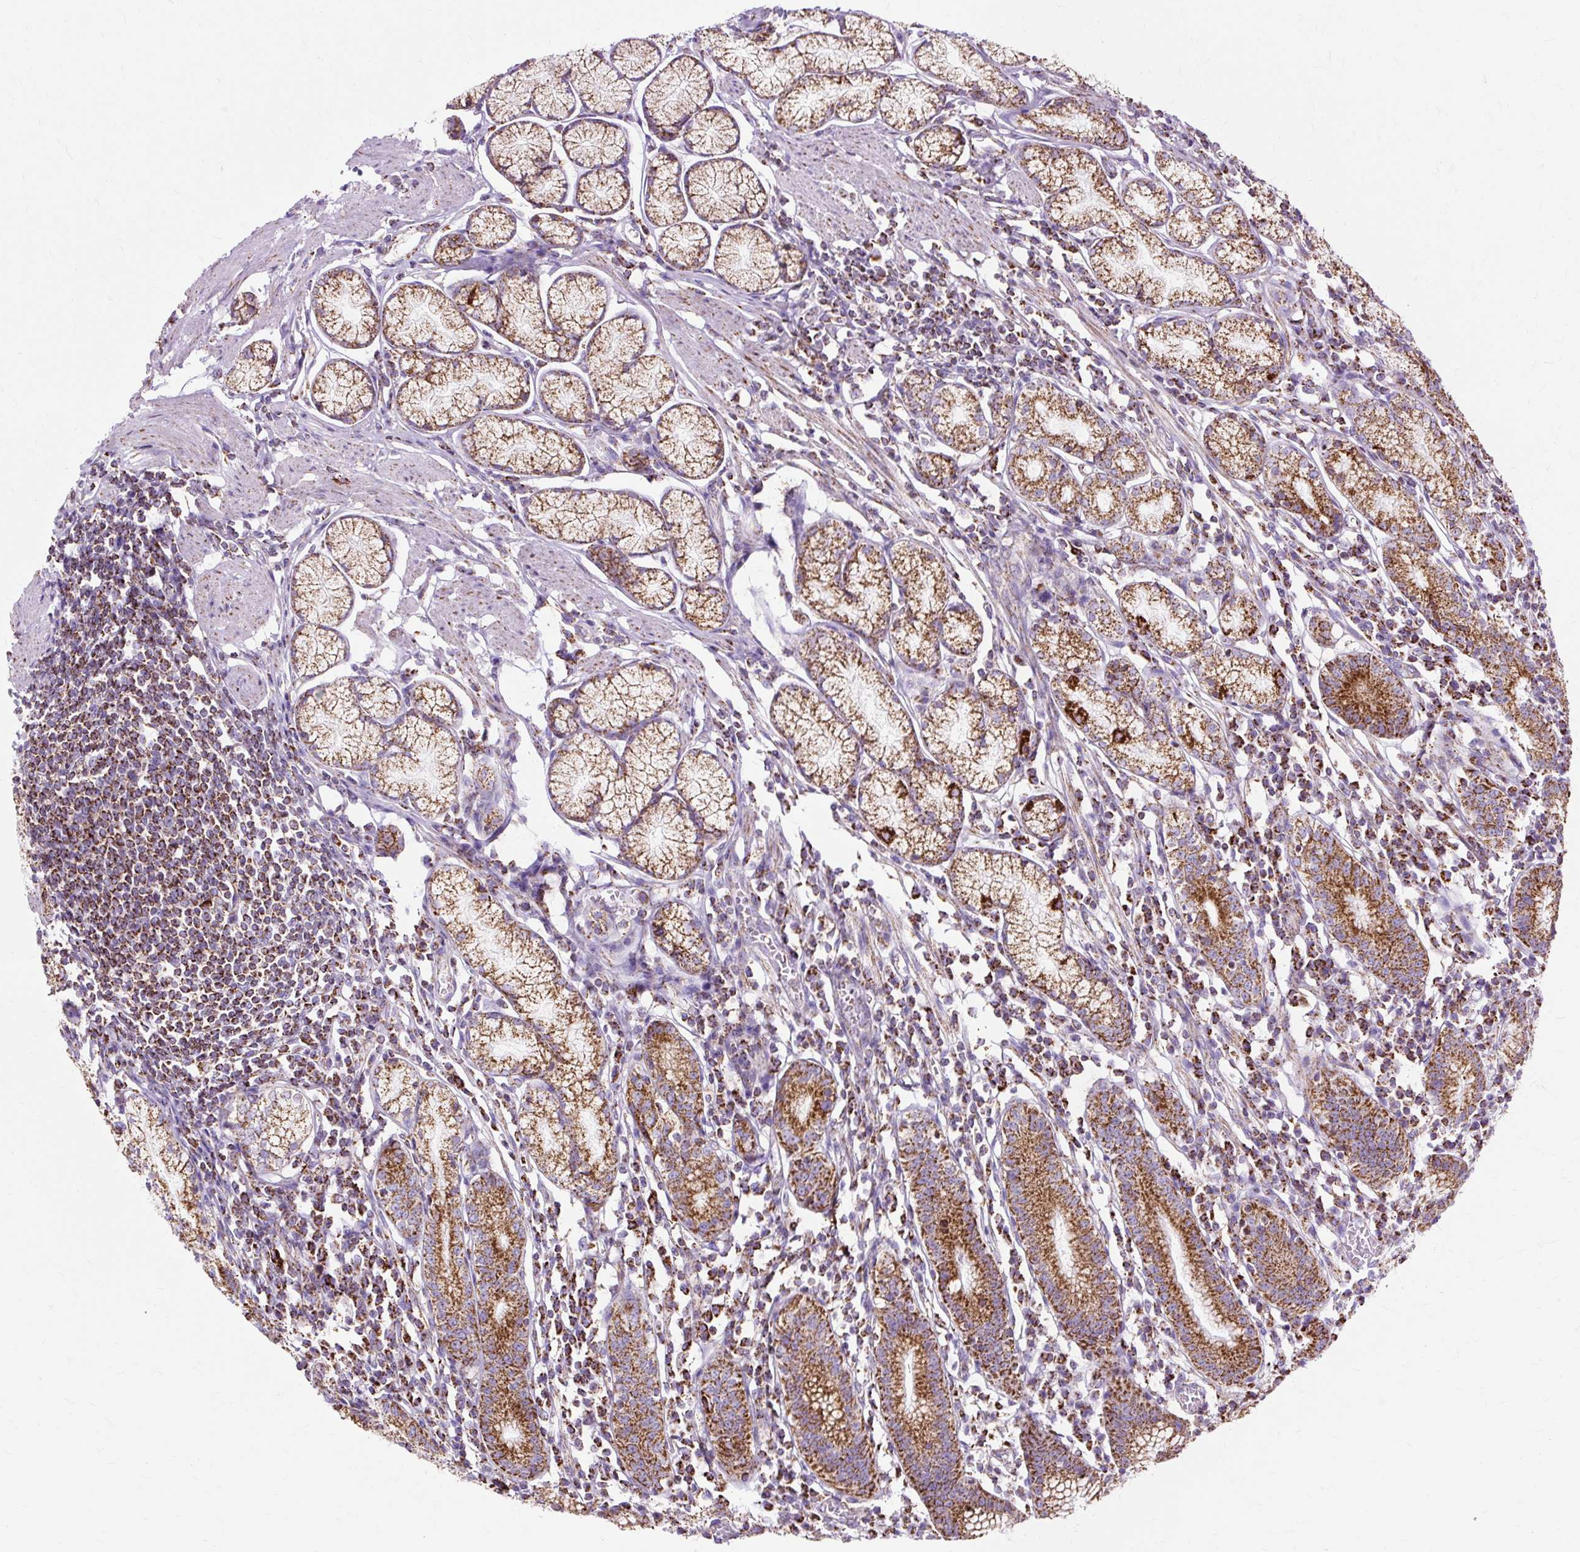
{"staining": {"intensity": "strong", "quantity": ">75%", "location": "cytoplasmic/membranous"}, "tissue": "stomach", "cell_type": "Glandular cells", "image_type": "normal", "snomed": [{"axis": "morphology", "description": "Normal tissue, NOS"}, {"axis": "topography", "description": "Stomach"}], "caption": "Stomach stained with DAB (3,3'-diaminobenzidine) immunohistochemistry (IHC) reveals high levels of strong cytoplasmic/membranous staining in about >75% of glandular cells. (IHC, brightfield microscopy, high magnification).", "gene": "DLAT", "patient": {"sex": "male", "age": 55}}